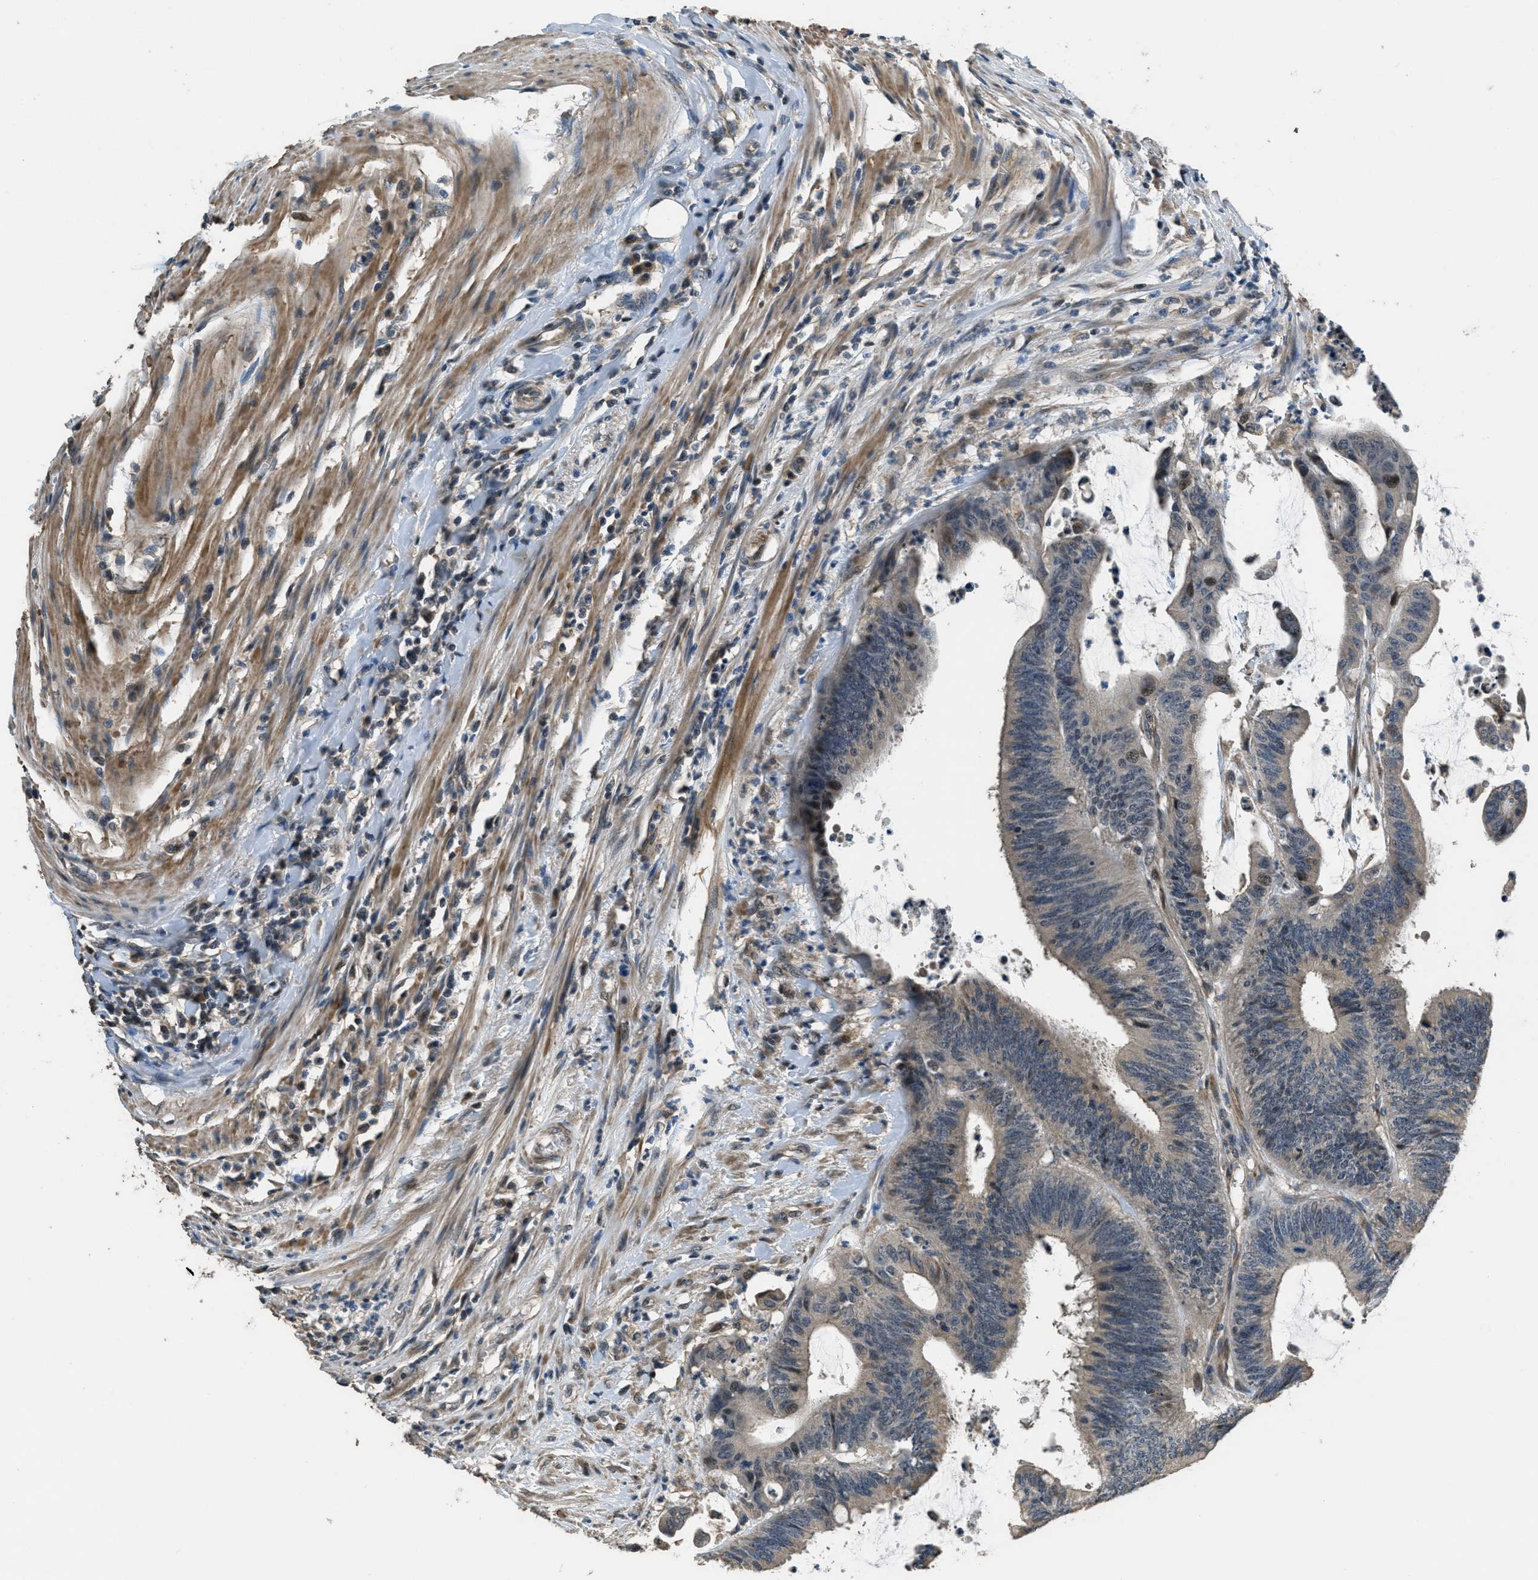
{"staining": {"intensity": "moderate", "quantity": "<25%", "location": "nuclear"}, "tissue": "colorectal cancer", "cell_type": "Tumor cells", "image_type": "cancer", "snomed": [{"axis": "morphology", "description": "Adenocarcinoma, NOS"}, {"axis": "topography", "description": "Rectum"}], "caption": "A brown stain highlights moderate nuclear expression of a protein in colorectal cancer tumor cells.", "gene": "NAT1", "patient": {"sex": "female", "age": 66}}